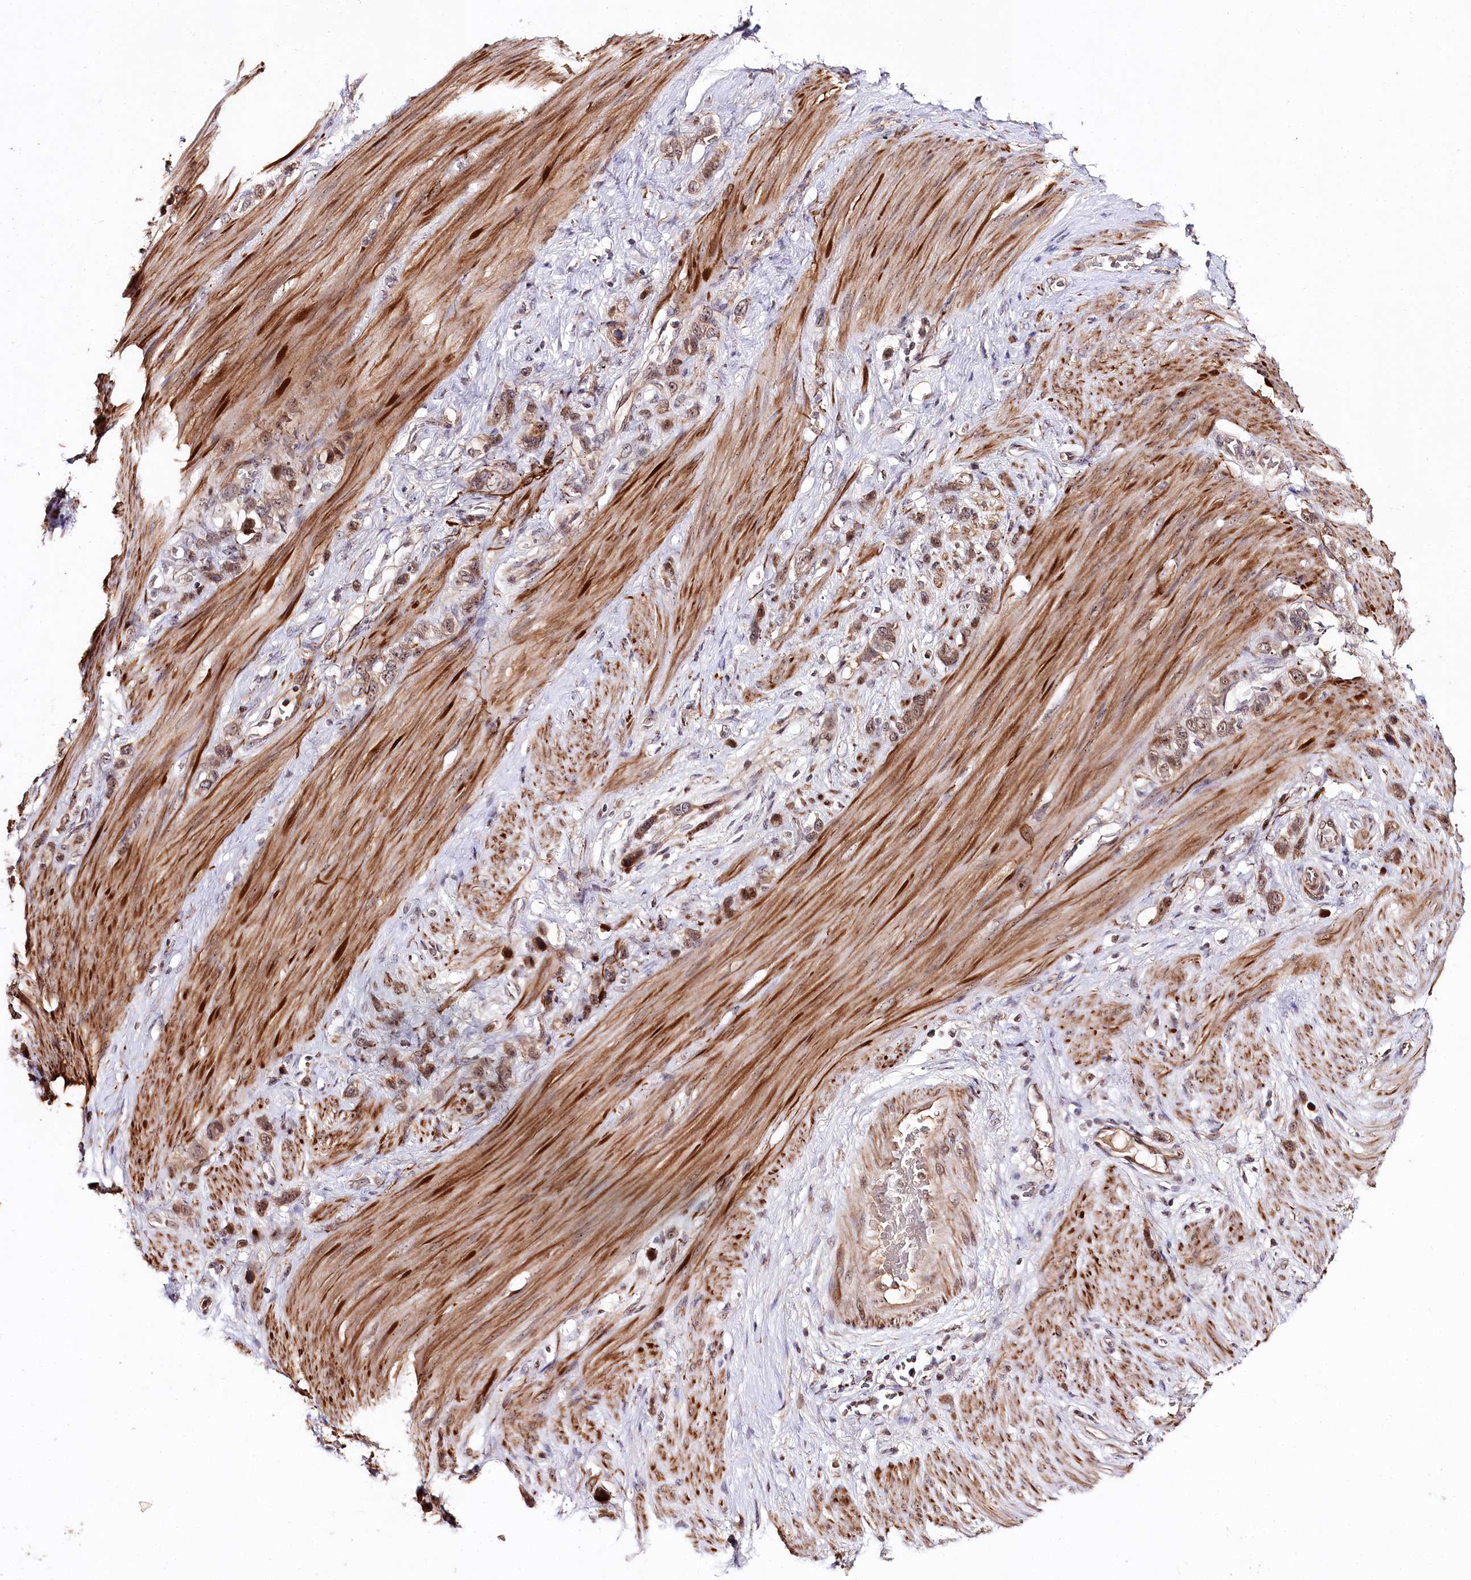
{"staining": {"intensity": "moderate", "quantity": ">75%", "location": "cytoplasmic/membranous,nuclear"}, "tissue": "stomach cancer", "cell_type": "Tumor cells", "image_type": "cancer", "snomed": [{"axis": "morphology", "description": "Adenocarcinoma, NOS"}, {"axis": "morphology", "description": "Adenocarcinoma, High grade"}, {"axis": "topography", "description": "Stomach, upper"}, {"axis": "topography", "description": "Stomach, lower"}], "caption": "A brown stain labels moderate cytoplasmic/membranous and nuclear positivity of a protein in stomach cancer tumor cells.", "gene": "DMP1", "patient": {"sex": "female", "age": 65}}